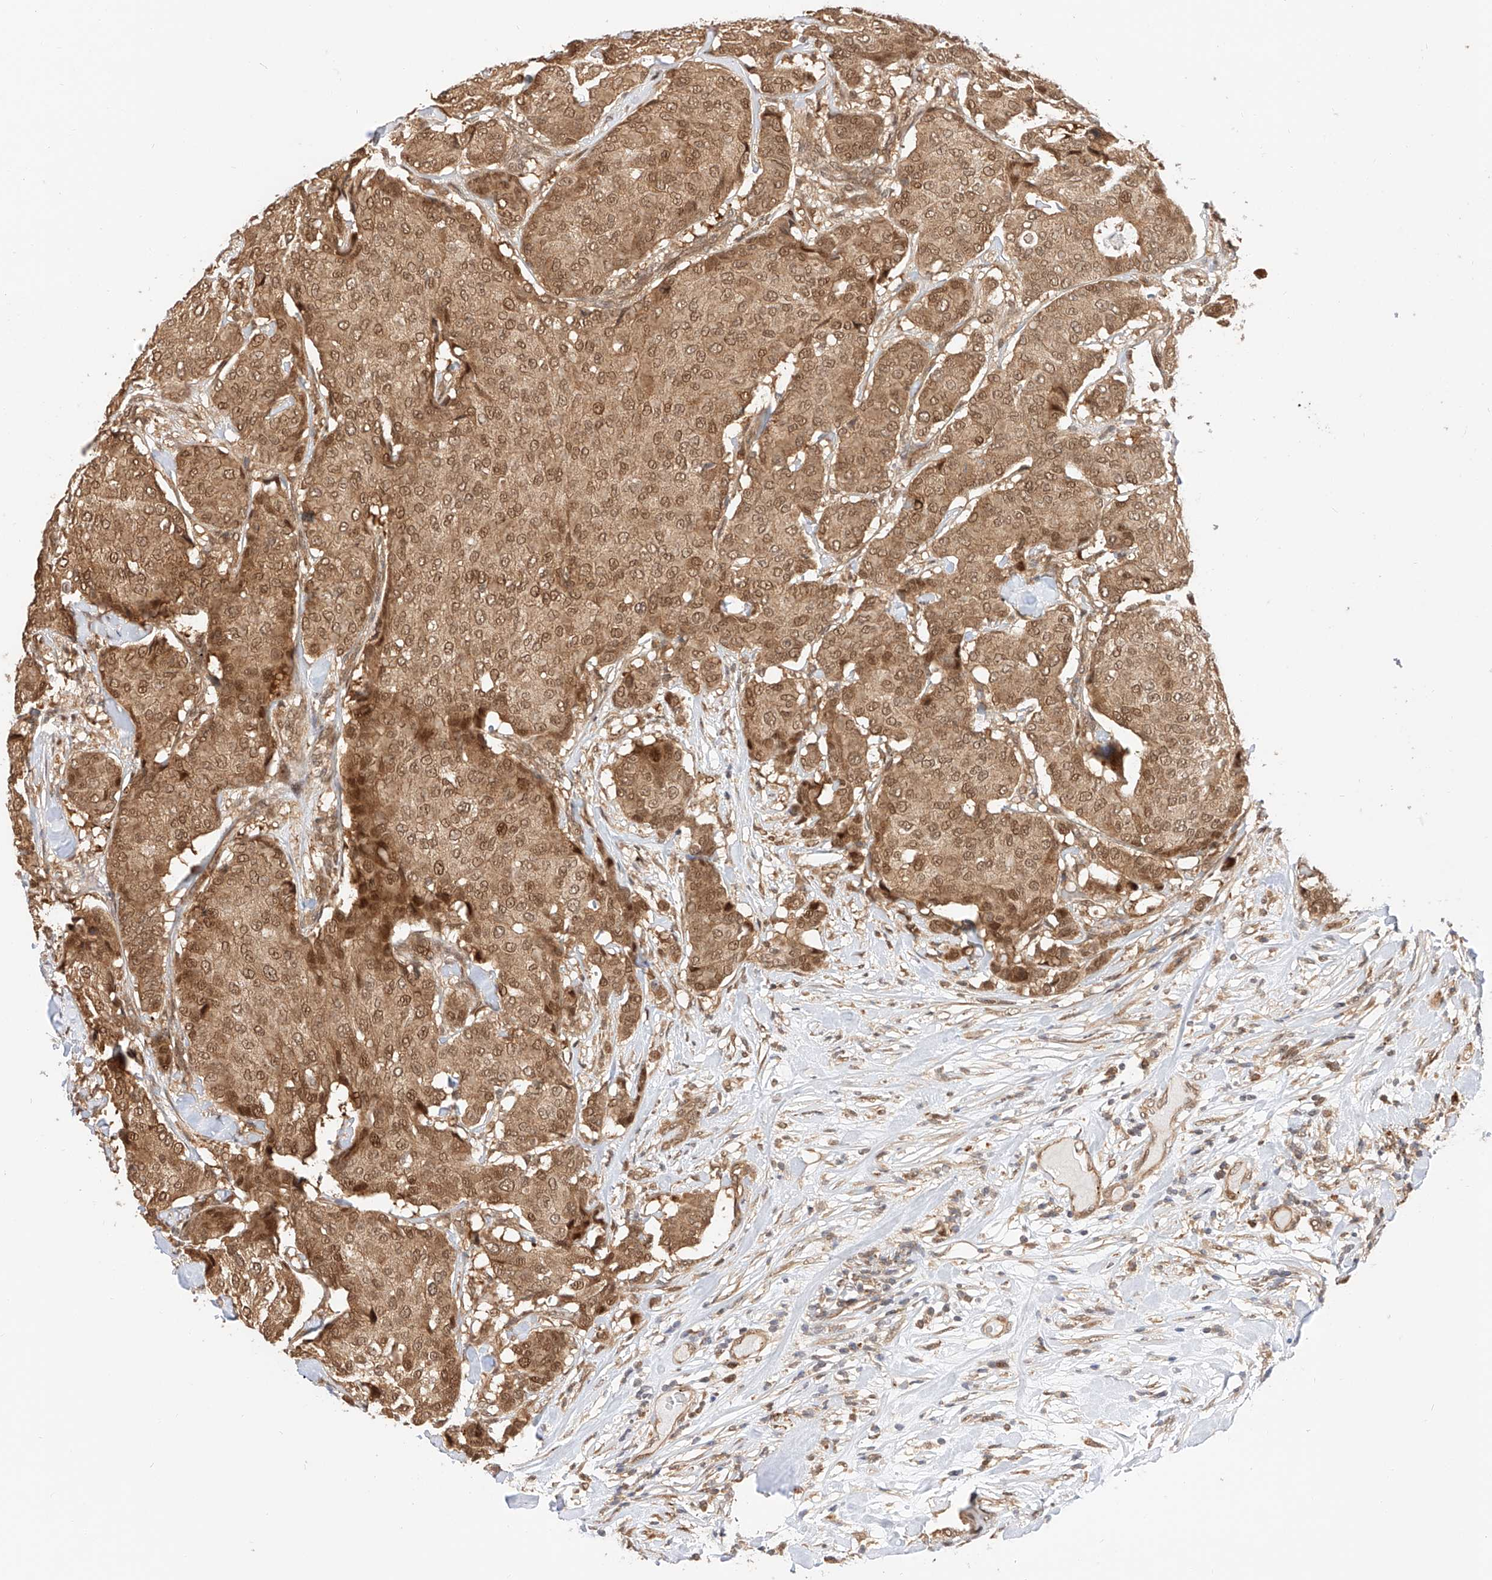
{"staining": {"intensity": "moderate", "quantity": ">75%", "location": "cytoplasmic/membranous,nuclear"}, "tissue": "breast cancer", "cell_type": "Tumor cells", "image_type": "cancer", "snomed": [{"axis": "morphology", "description": "Duct carcinoma"}, {"axis": "topography", "description": "Breast"}], "caption": "Breast cancer stained for a protein displays moderate cytoplasmic/membranous and nuclear positivity in tumor cells.", "gene": "EIF4H", "patient": {"sex": "female", "age": 75}}